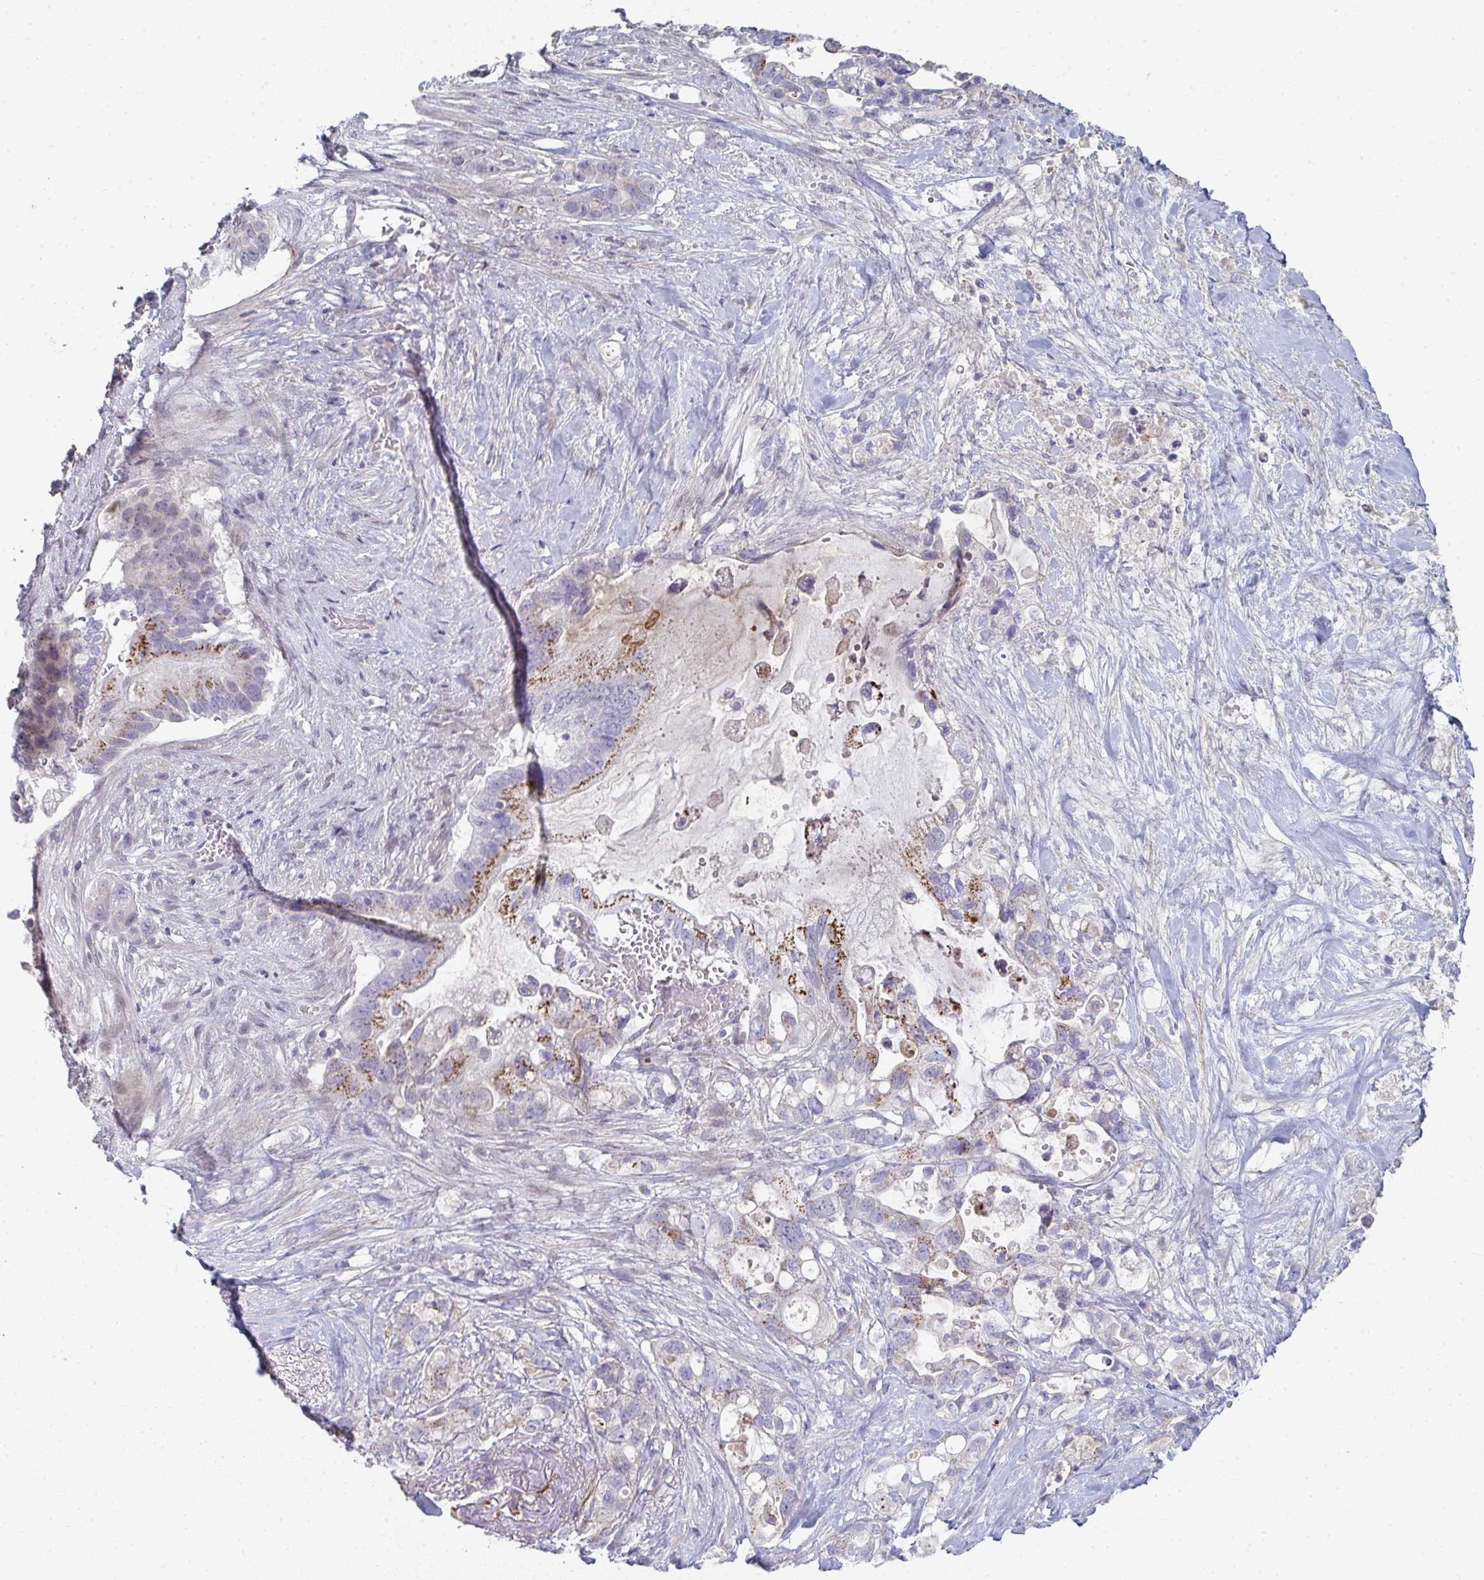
{"staining": {"intensity": "weak", "quantity": "<25%", "location": "cytoplasmic/membranous"}, "tissue": "pancreatic cancer", "cell_type": "Tumor cells", "image_type": "cancer", "snomed": [{"axis": "morphology", "description": "Adenocarcinoma, NOS"}, {"axis": "topography", "description": "Pancreas"}], "caption": "The immunohistochemistry (IHC) histopathology image has no significant staining in tumor cells of pancreatic adenocarcinoma tissue. (Brightfield microscopy of DAB (3,3'-diaminobenzidine) IHC at high magnification).", "gene": "A1CF", "patient": {"sex": "female", "age": 72}}